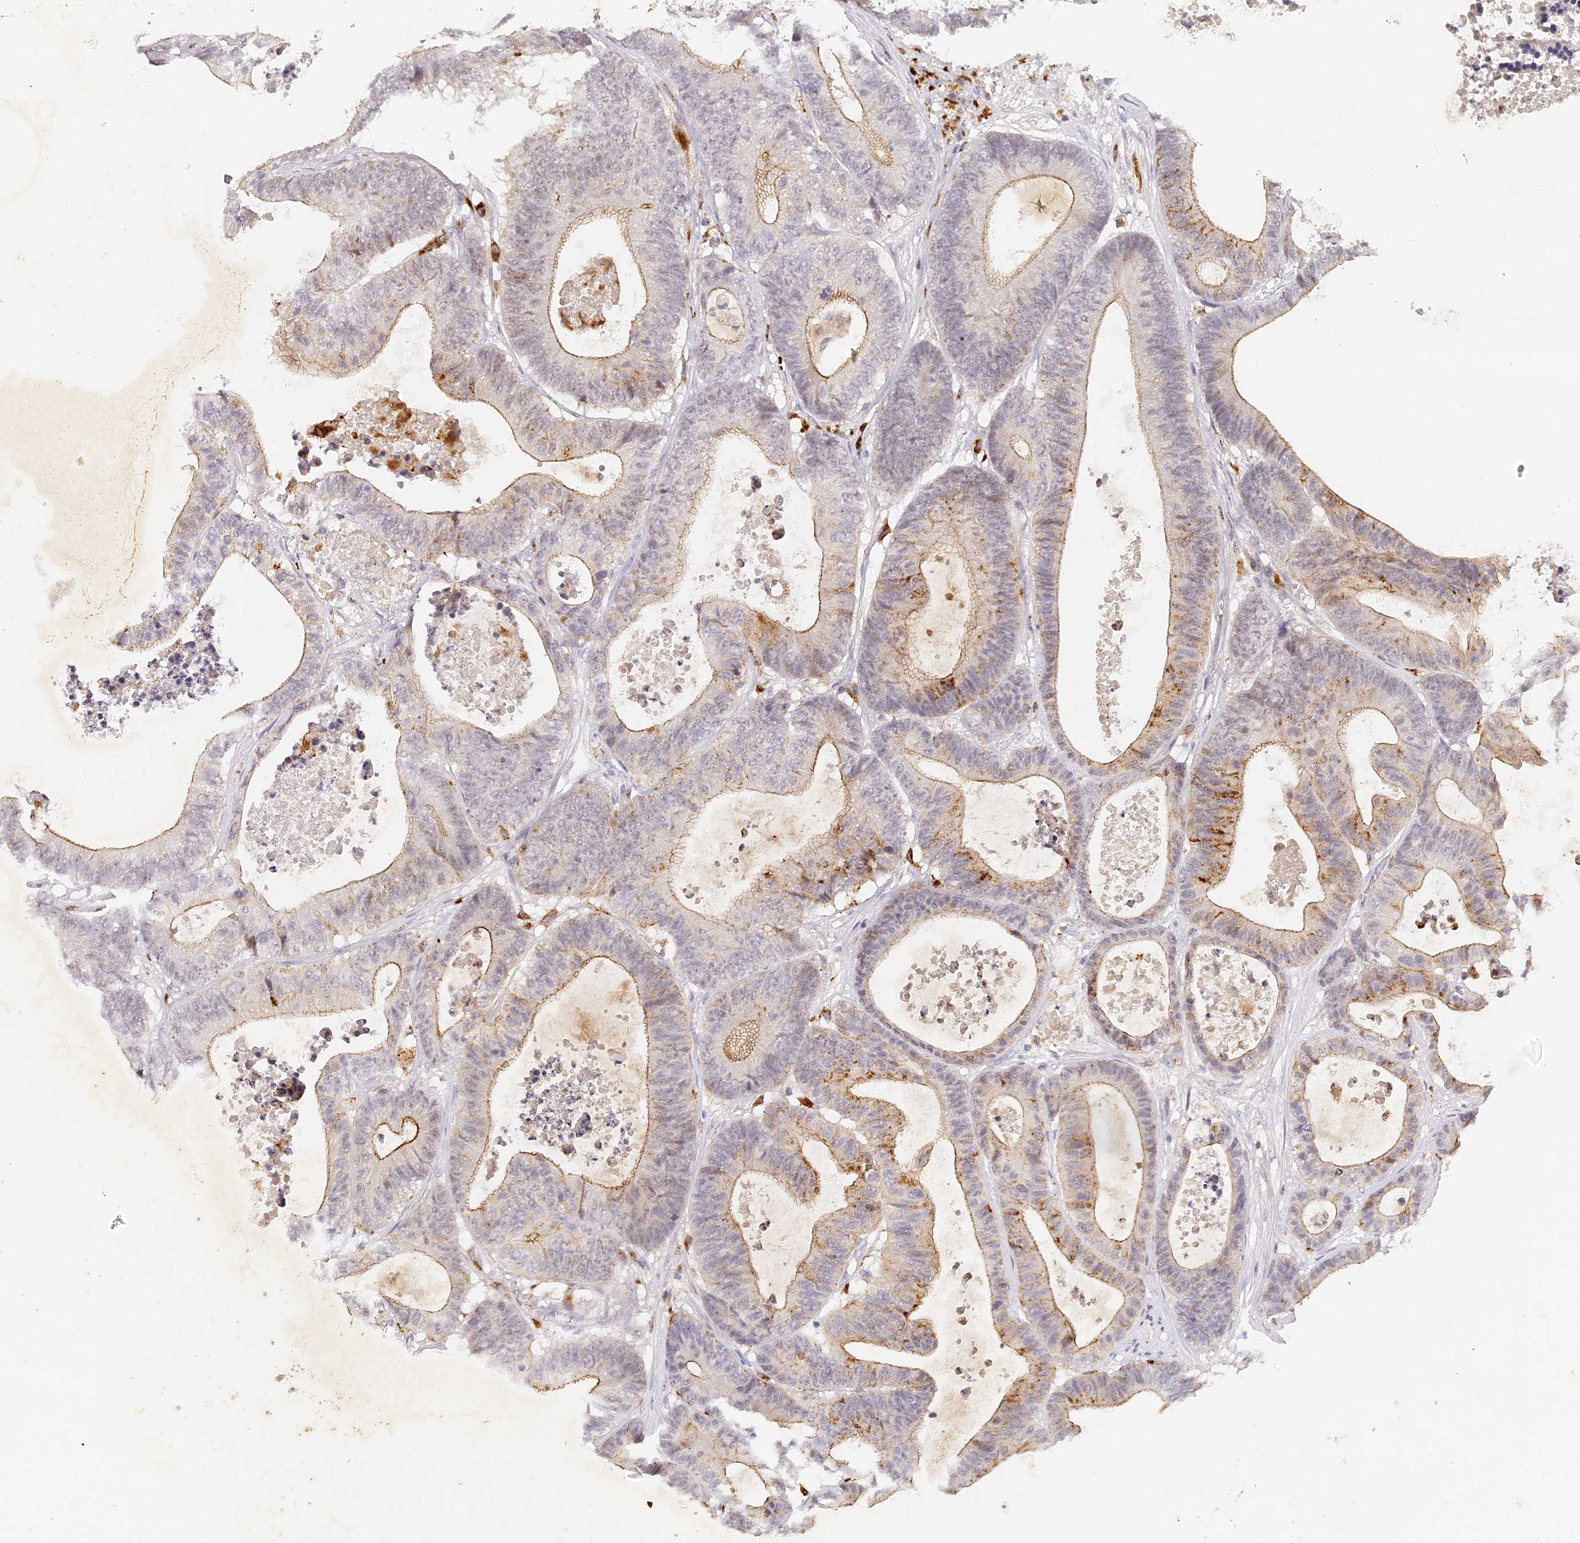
{"staining": {"intensity": "moderate", "quantity": "25%-75%", "location": "cytoplasmic/membranous"}, "tissue": "colorectal cancer", "cell_type": "Tumor cells", "image_type": "cancer", "snomed": [{"axis": "morphology", "description": "Adenocarcinoma, NOS"}, {"axis": "topography", "description": "Colon"}], "caption": "High-power microscopy captured an IHC histopathology image of colorectal adenocarcinoma, revealing moderate cytoplasmic/membranous expression in about 25%-75% of tumor cells.", "gene": "ELL3", "patient": {"sex": "female", "age": 84}}